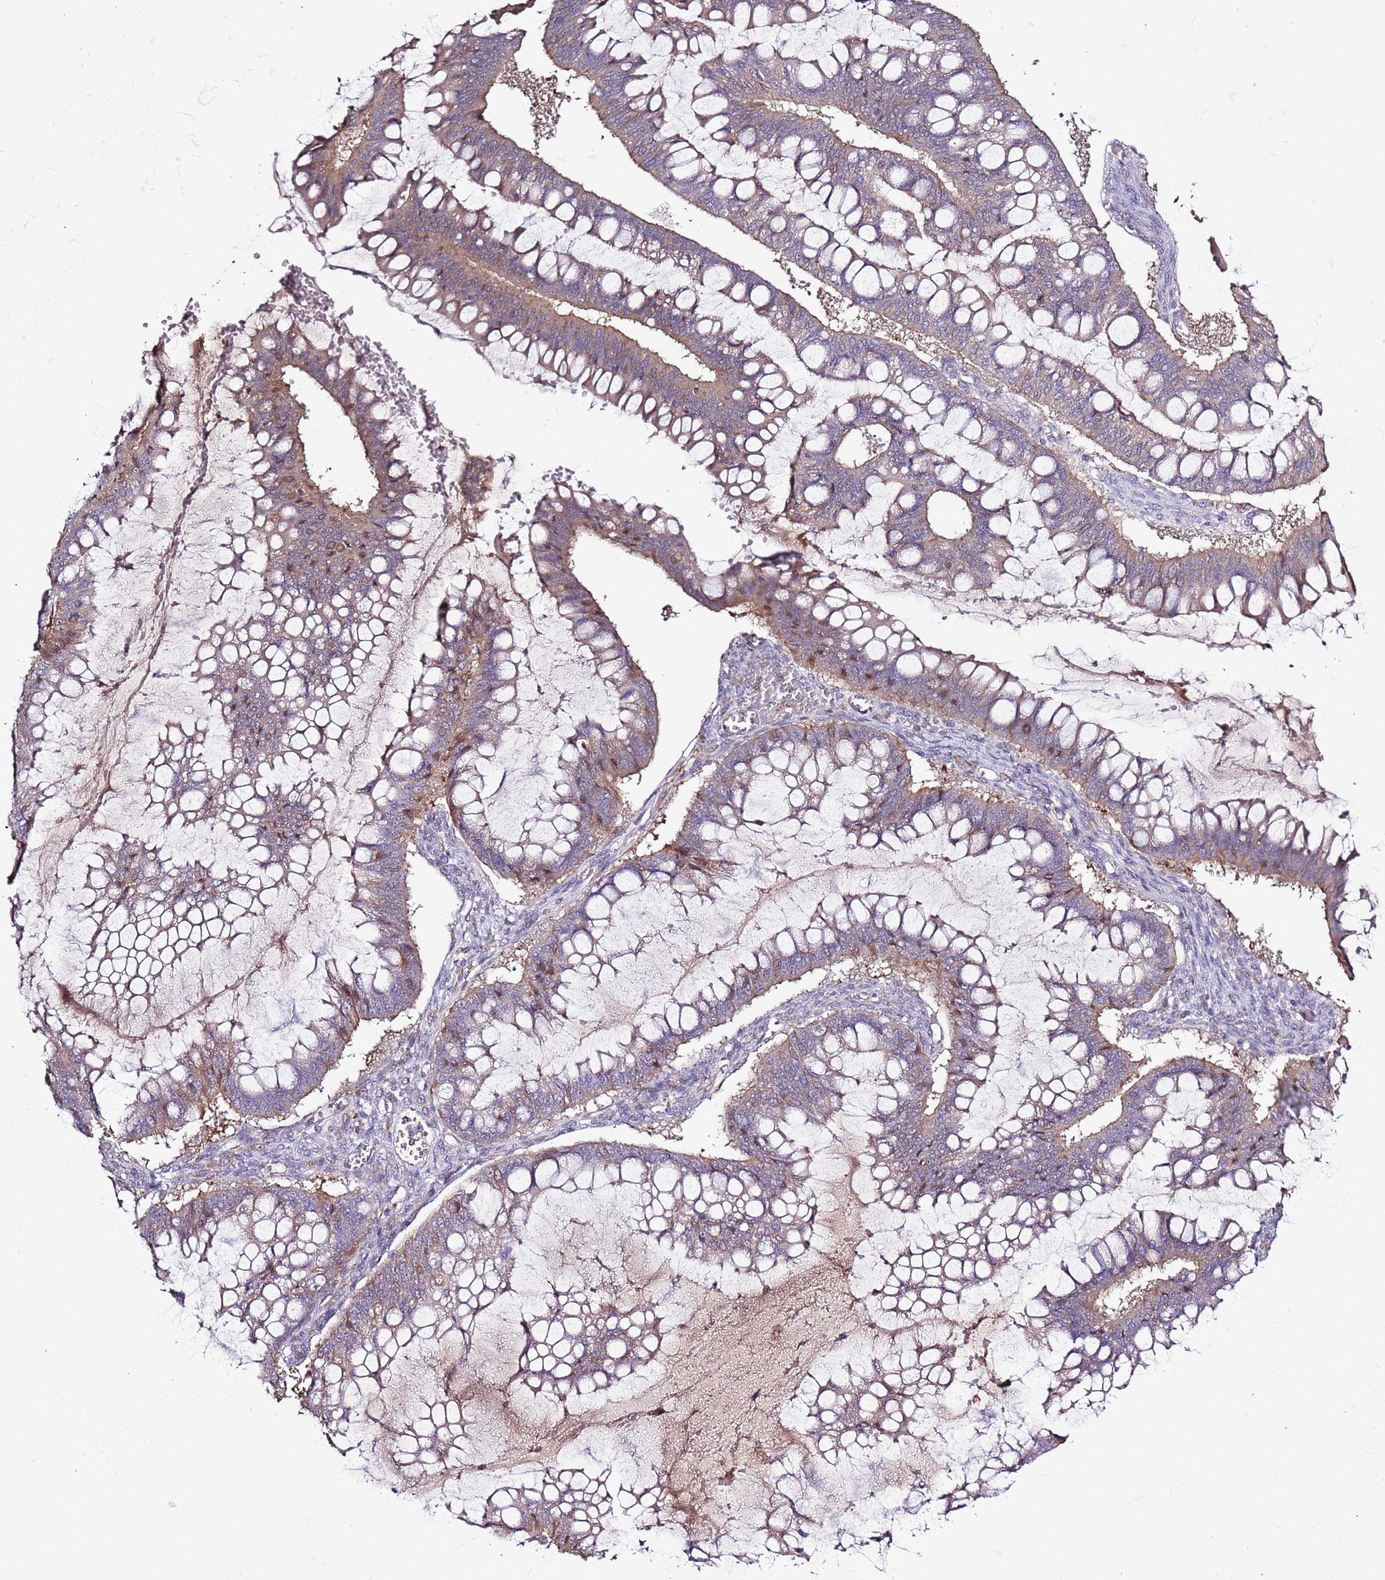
{"staining": {"intensity": "weak", "quantity": "25%-75%", "location": "cytoplasmic/membranous"}, "tissue": "ovarian cancer", "cell_type": "Tumor cells", "image_type": "cancer", "snomed": [{"axis": "morphology", "description": "Cystadenocarcinoma, mucinous, NOS"}, {"axis": "topography", "description": "Ovary"}], "caption": "High-power microscopy captured an immunohistochemistry photomicrograph of ovarian cancer, revealing weak cytoplasmic/membranous staining in approximately 25%-75% of tumor cells. (Stains: DAB in brown, nuclei in blue, Microscopy: brightfield microscopy at high magnification).", "gene": "CAPN9", "patient": {"sex": "female", "age": 73}}